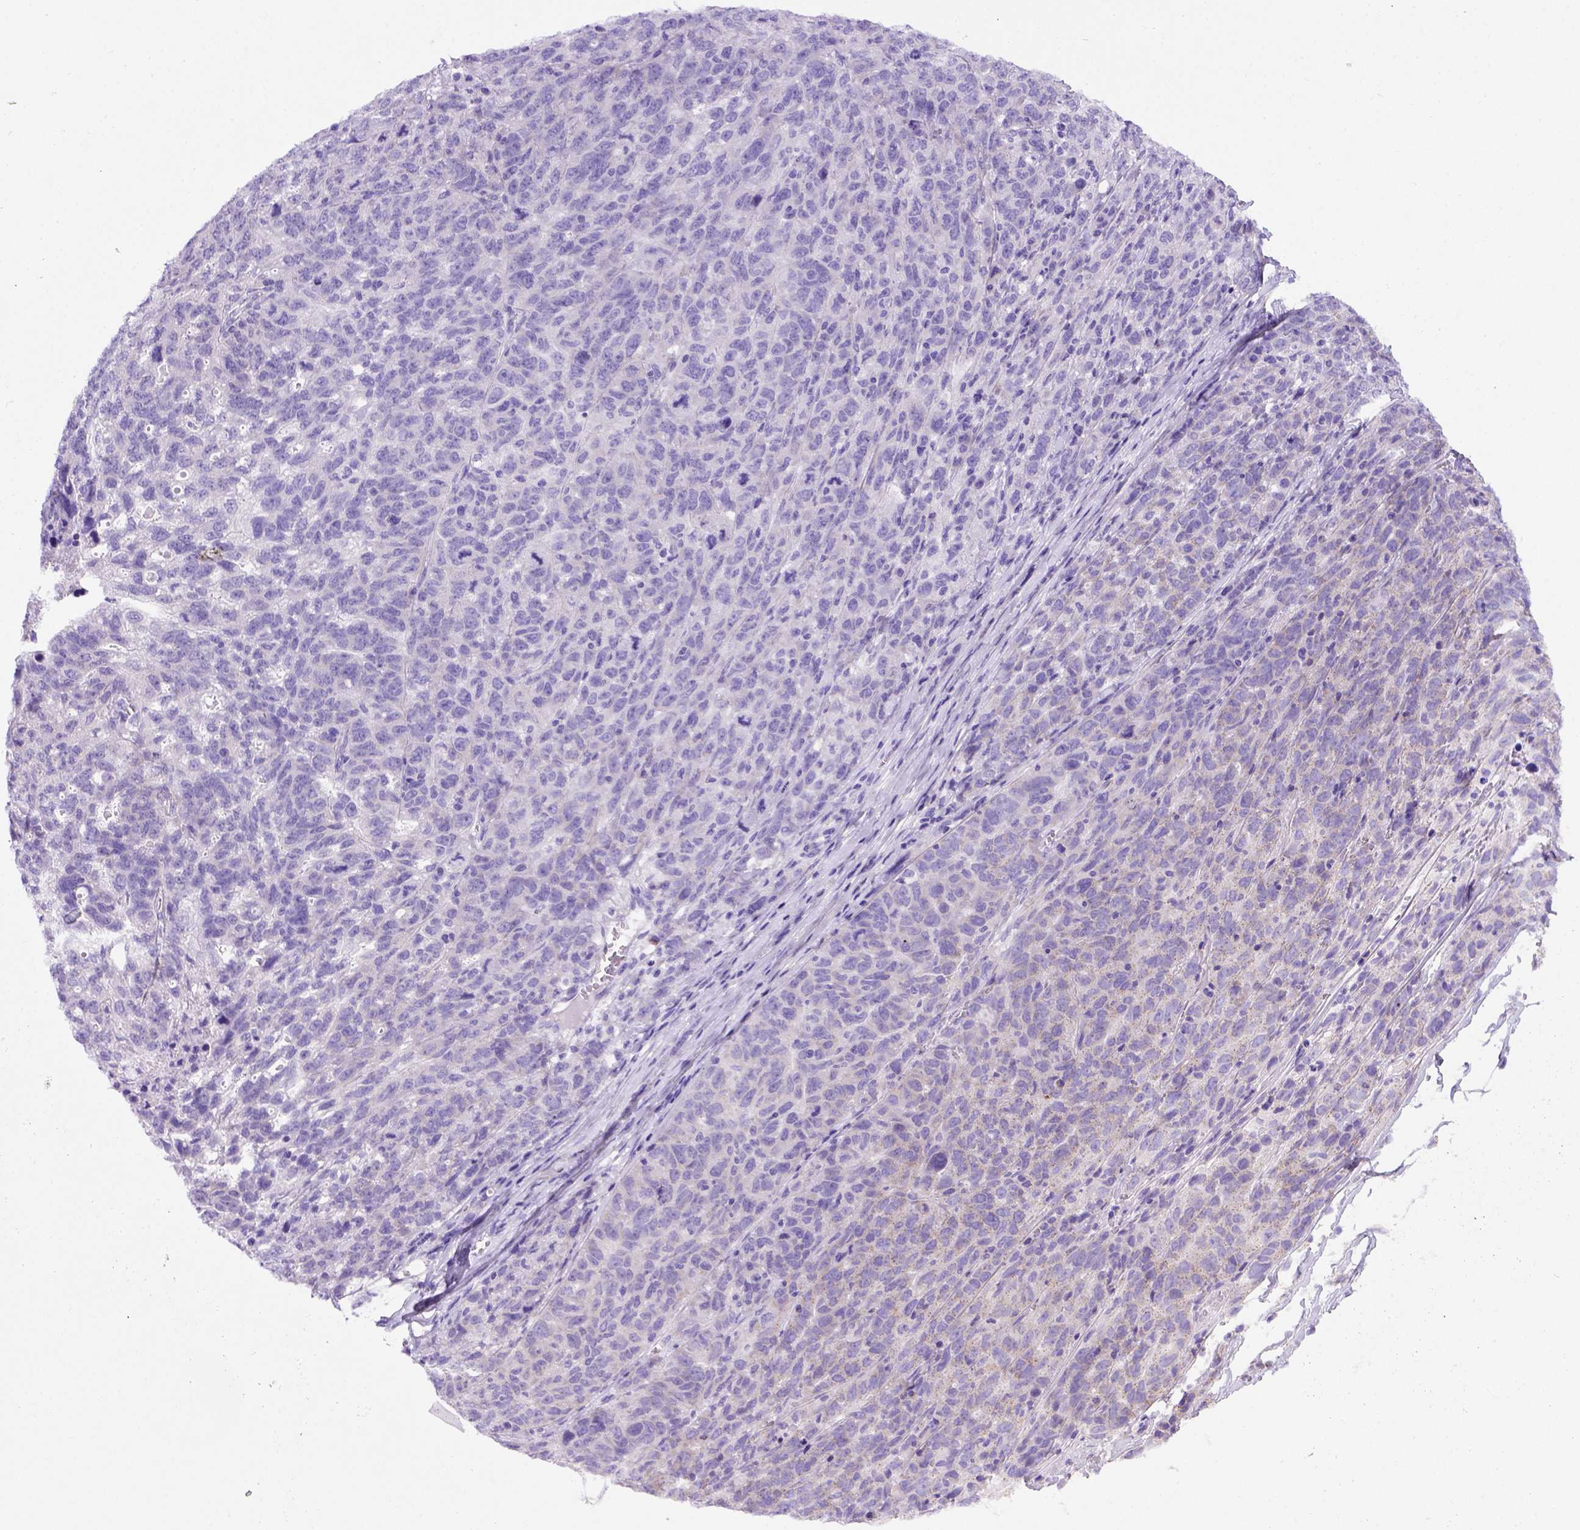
{"staining": {"intensity": "weak", "quantity": "25%-75%", "location": "cytoplasmic/membranous"}, "tissue": "ovarian cancer", "cell_type": "Tumor cells", "image_type": "cancer", "snomed": [{"axis": "morphology", "description": "Cystadenocarcinoma, serous, NOS"}, {"axis": "topography", "description": "Ovary"}], "caption": "Brown immunohistochemical staining in ovarian cancer (serous cystadenocarcinoma) reveals weak cytoplasmic/membranous staining in about 25%-75% of tumor cells. The protein of interest is stained brown, and the nuclei are stained in blue (DAB IHC with brightfield microscopy, high magnification).", "gene": "FOXI1", "patient": {"sex": "female", "age": 71}}